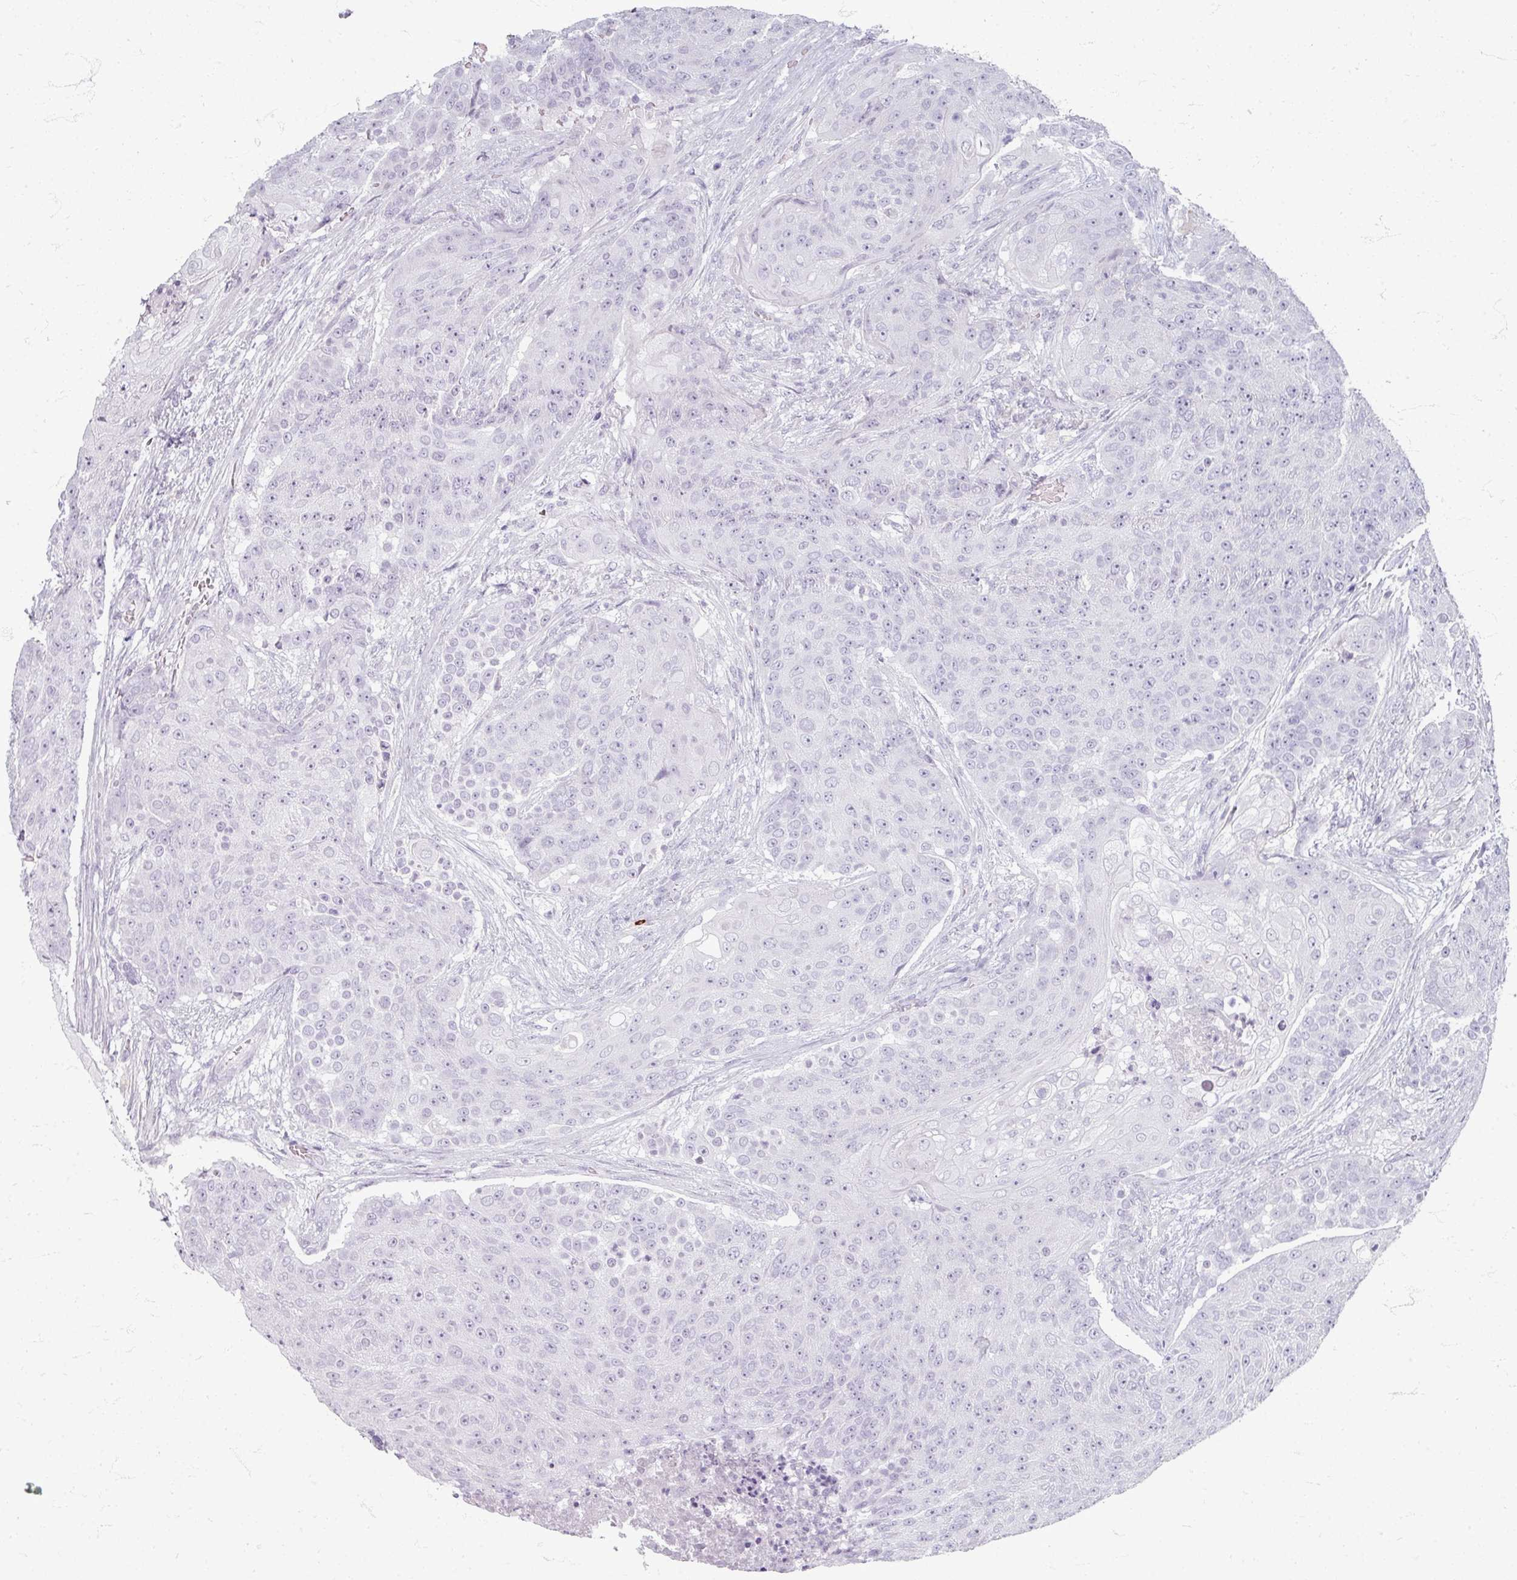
{"staining": {"intensity": "negative", "quantity": "none", "location": "none"}, "tissue": "urothelial cancer", "cell_type": "Tumor cells", "image_type": "cancer", "snomed": [{"axis": "morphology", "description": "Urothelial carcinoma, High grade"}, {"axis": "topography", "description": "Urinary bladder"}], "caption": "Tumor cells are negative for protein expression in human urothelial carcinoma (high-grade). (Brightfield microscopy of DAB immunohistochemistry at high magnification).", "gene": "ZNF878", "patient": {"sex": "female", "age": 63}}